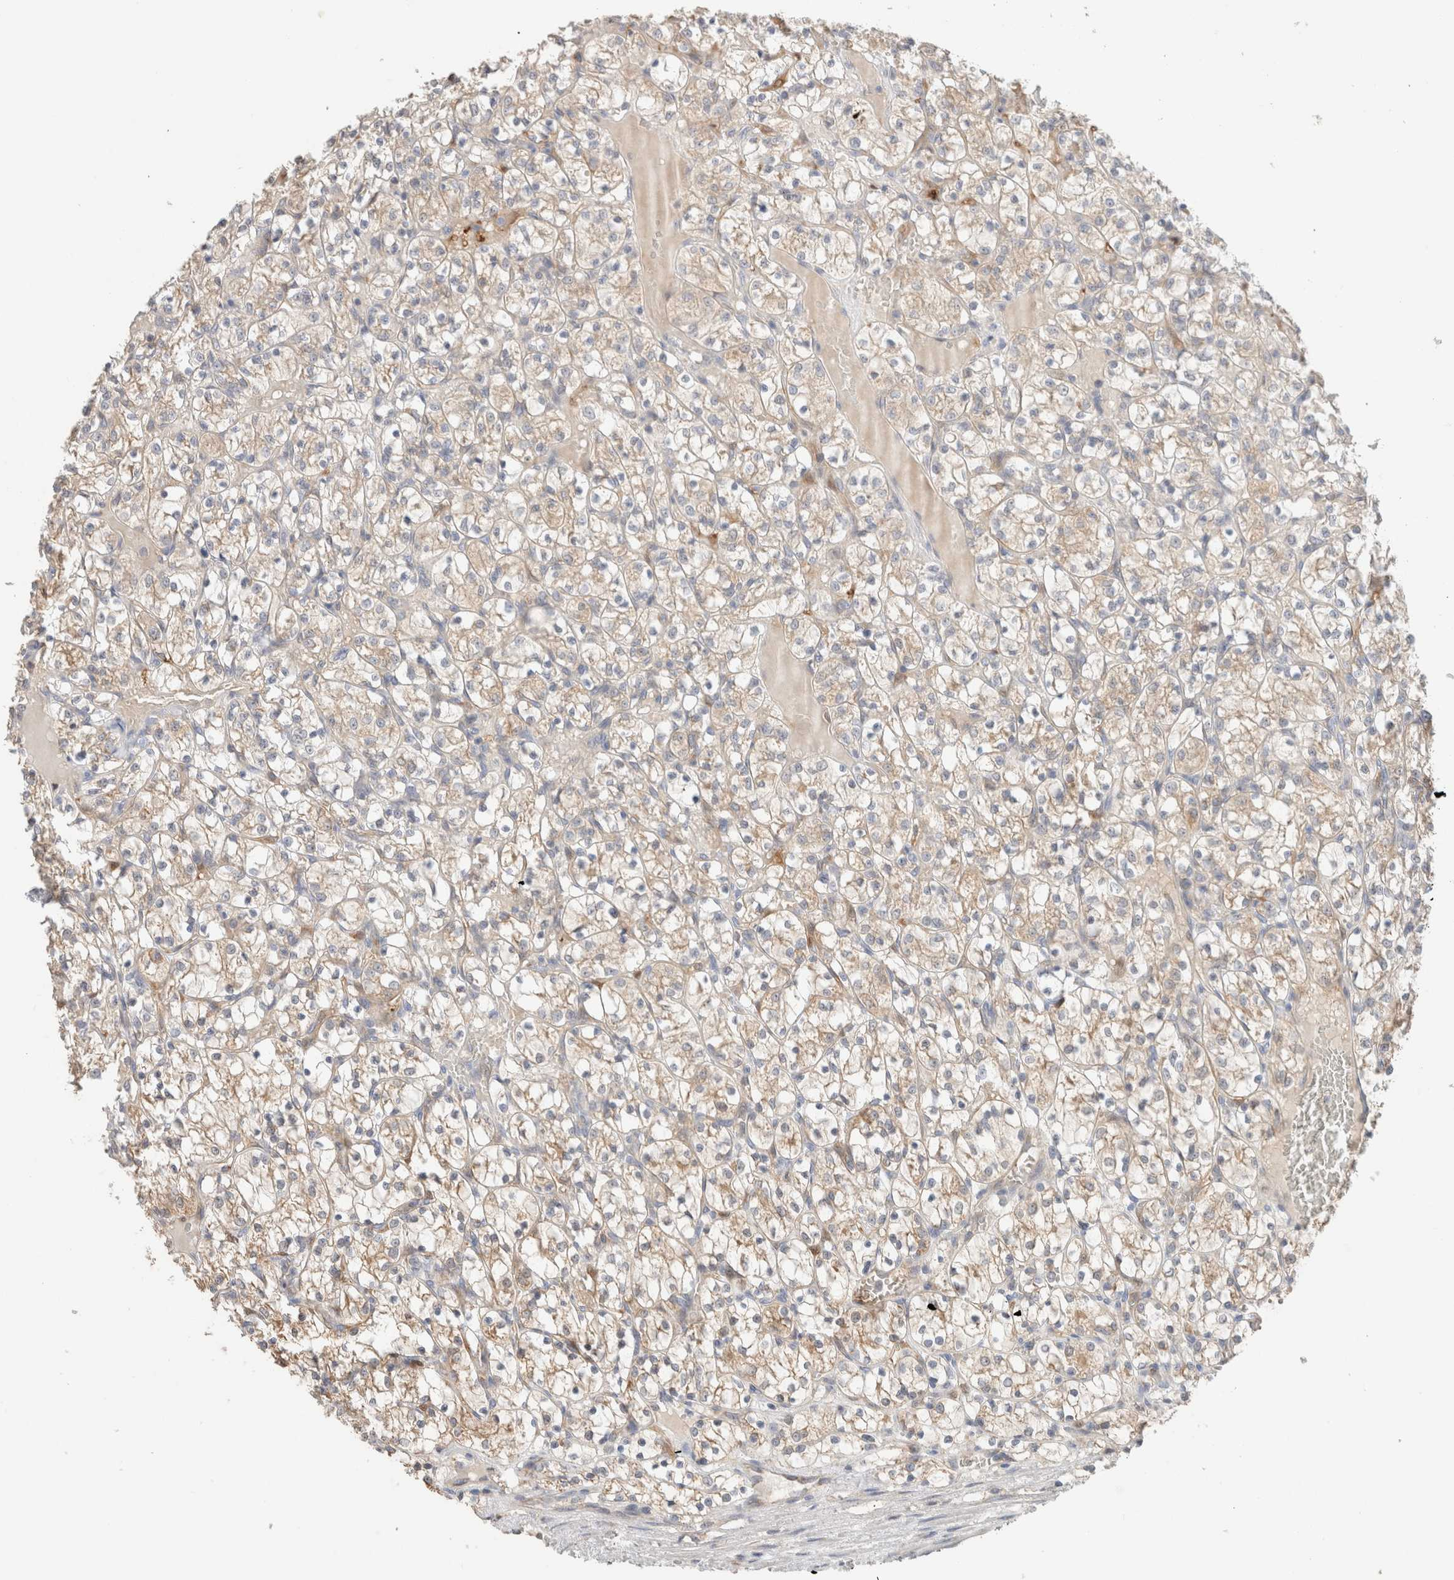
{"staining": {"intensity": "weak", "quantity": ">75%", "location": "cytoplasmic/membranous"}, "tissue": "renal cancer", "cell_type": "Tumor cells", "image_type": "cancer", "snomed": [{"axis": "morphology", "description": "Adenocarcinoma, NOS"}, {"axis": "topography", "description": "Kidney"}], "caption": "Immunohistochemical staining of human renal adenocarcinoma exhibits weak cytoplasmic/membranous protein expression in about >75% of tumor cells.", "gene": "CA13", "patient": {"sex": "female", "age": 69}}